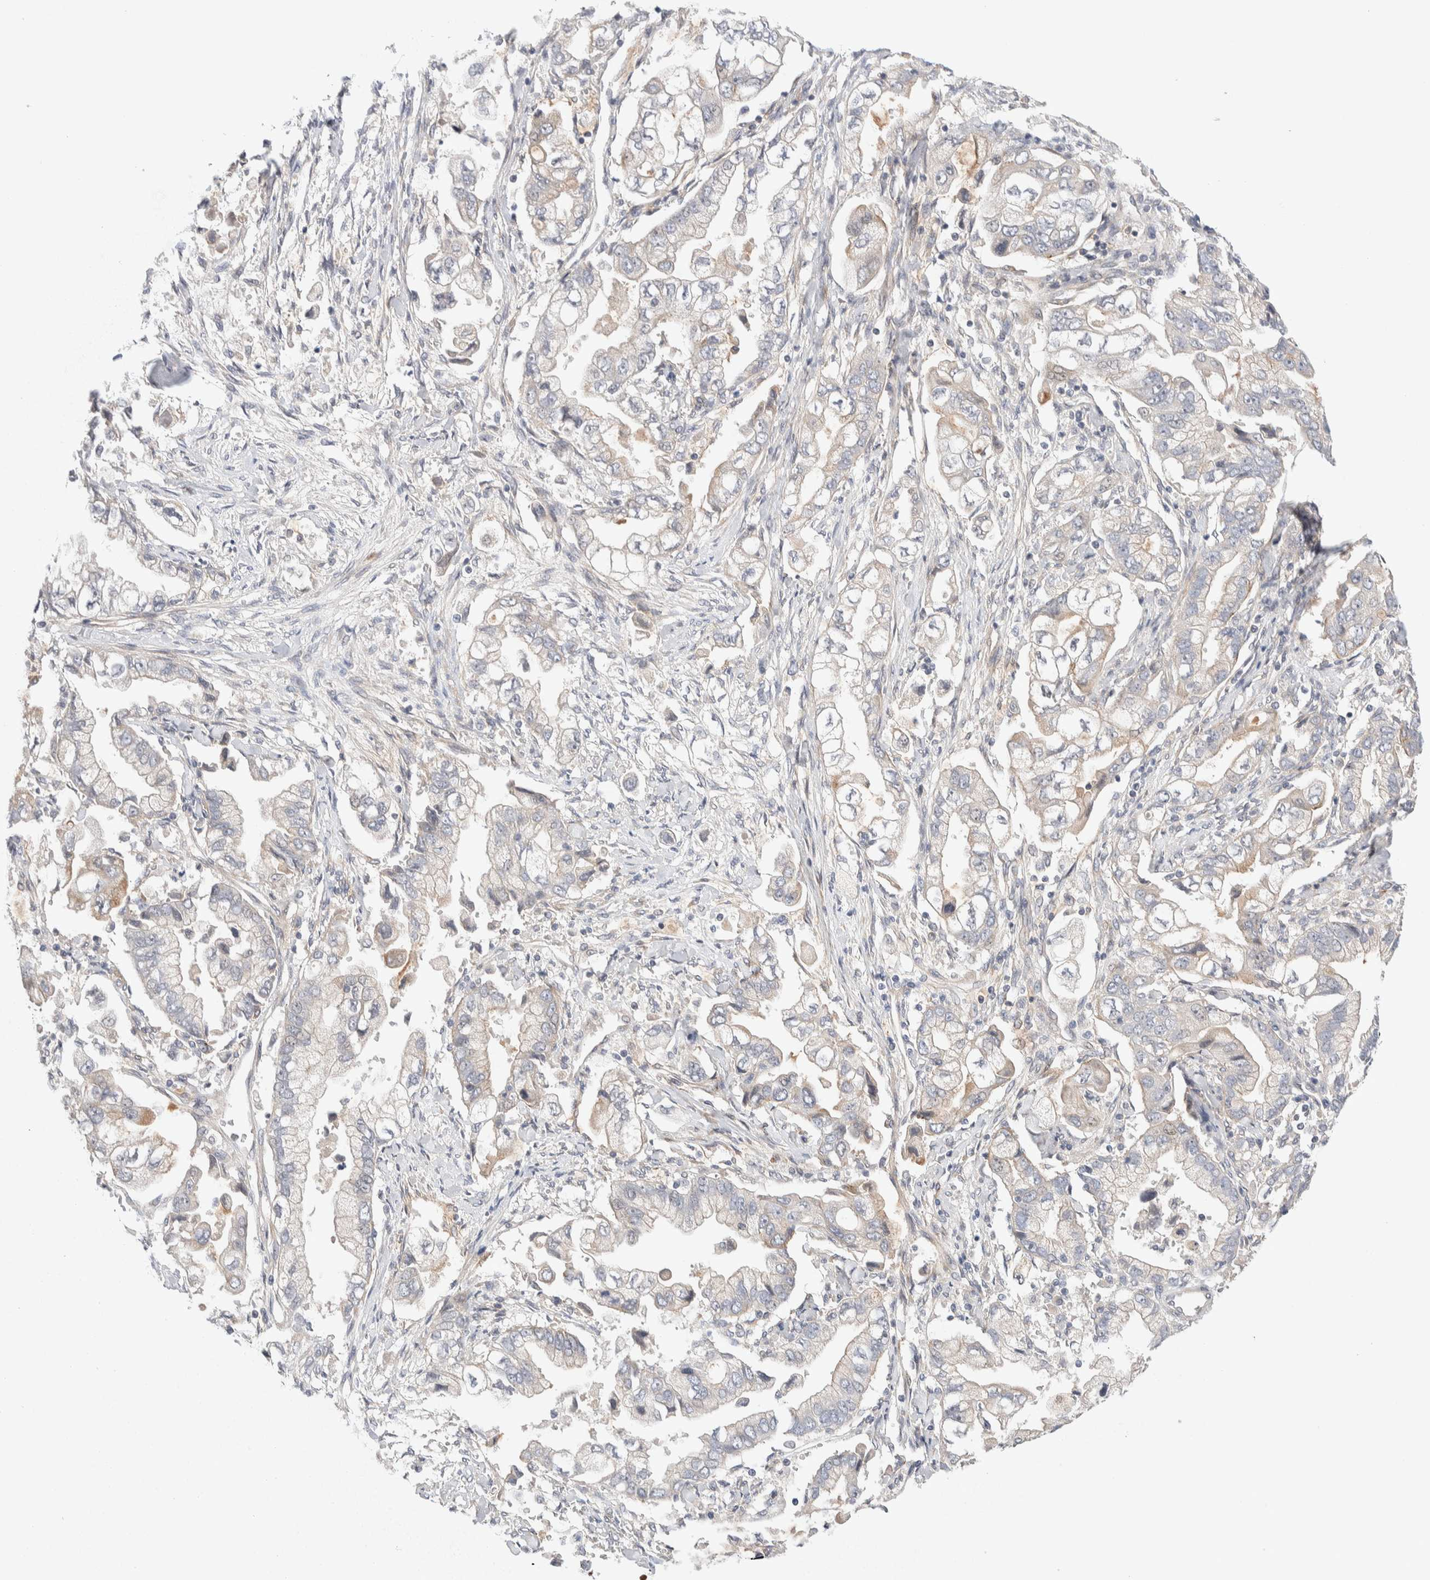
{"staining": {"intensity": "weak", "quantity": "<25%", "location": "cytoplasmic/membranous"}, "tissue": "stomach cancer", "cell_type": "Tumor cells", "image_type": "cancer", "snomed": [{"axis": "morphology", "description": "Normal tissue, NOS"}, {"axis": "morphology", "description": "Adenocarcinoma, NOS"}, {"axis": "topography", "description": "Stomach"}], "caption": "Immunohistochemical staining of stomach cancer reveals no significant expression in tumor cells. The staining was performed using DAB (3,3'-diaminobenzidine) to visualize the protein expression in brown, while the nuclei were stained in blue with hematoxylin (Magnification: 20x).", "gene": "PRDM15", "patient": {"sex": "male", "age": 62}}